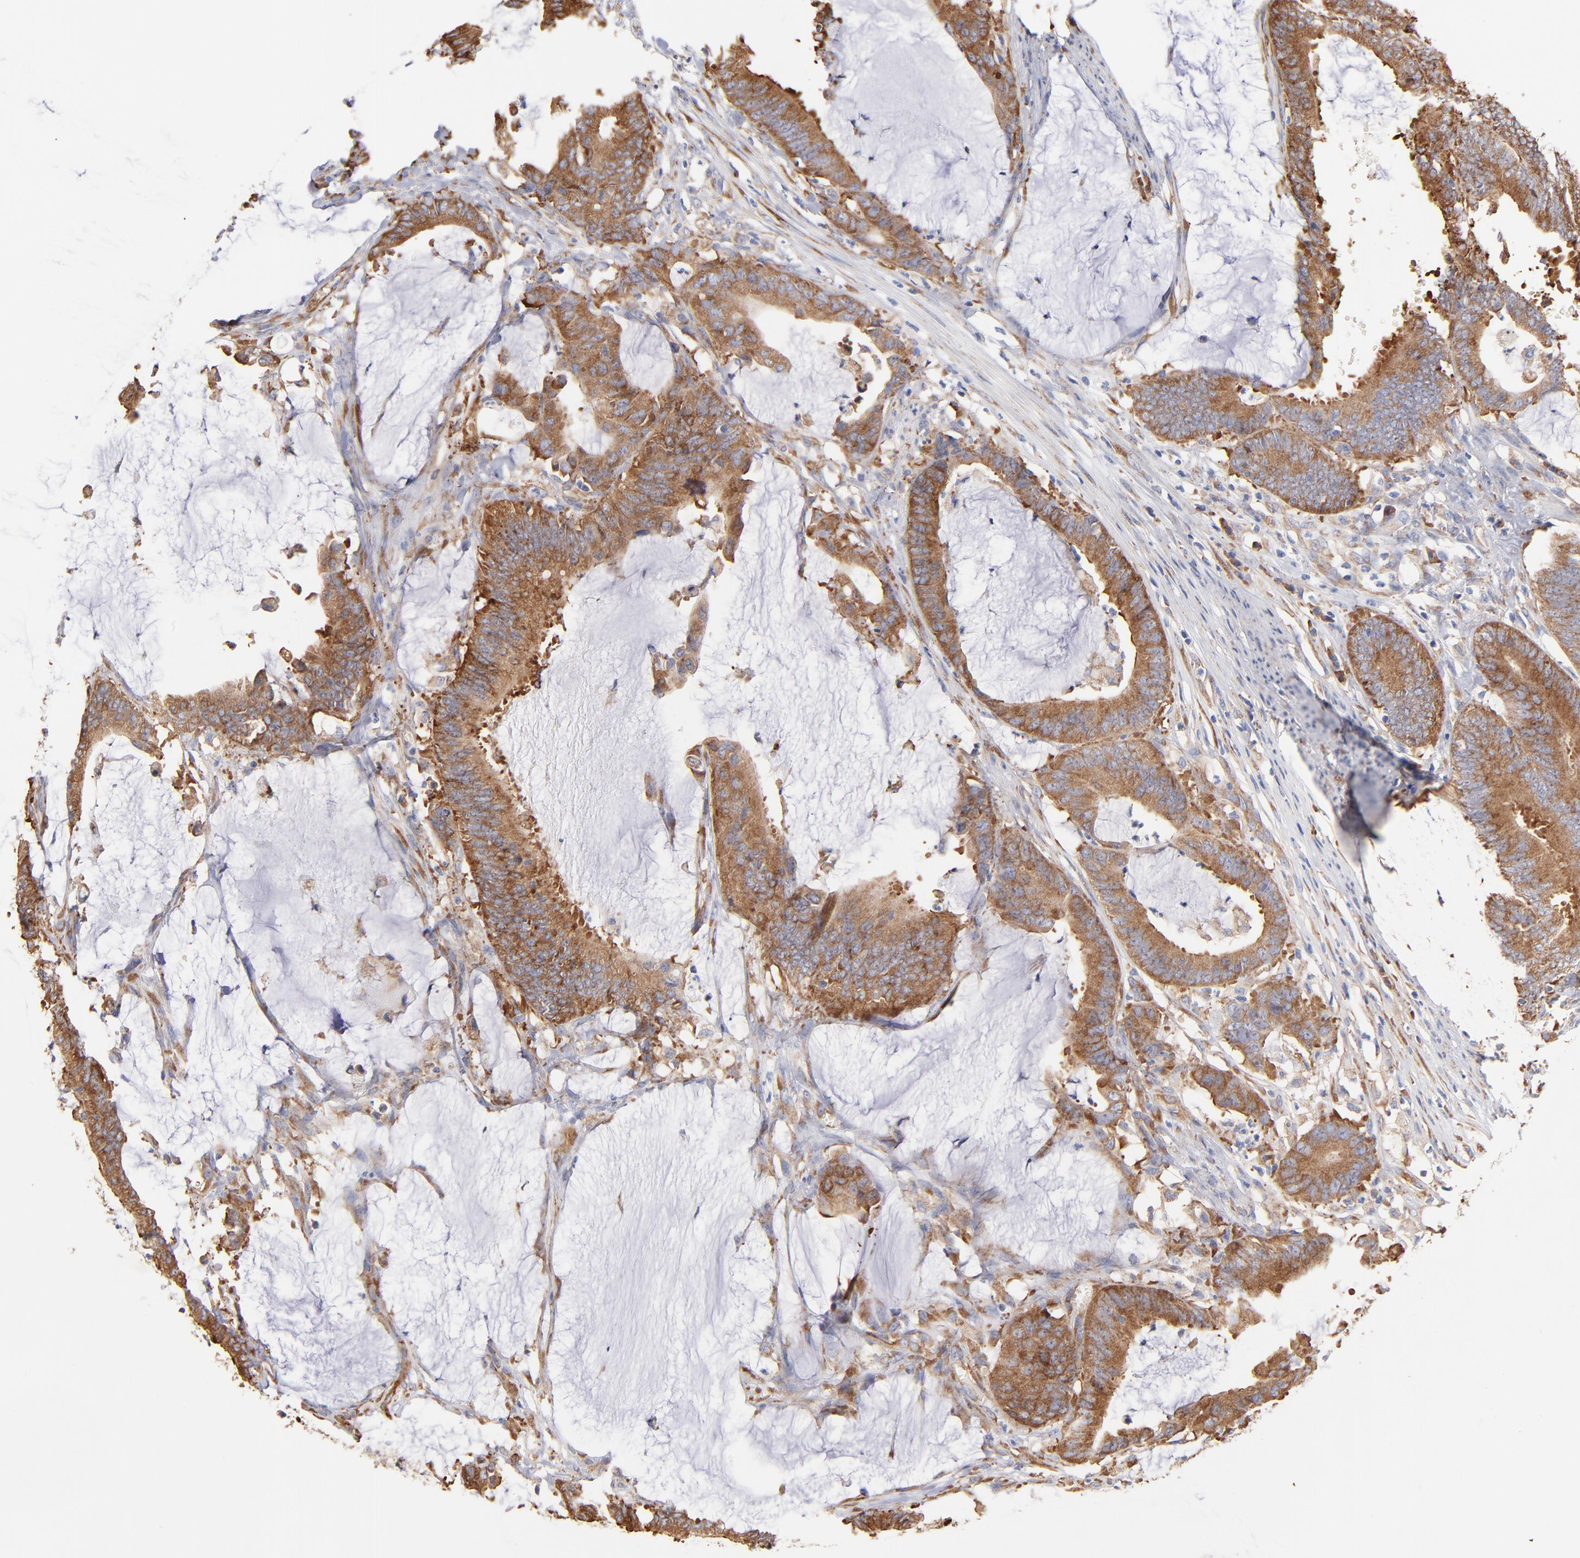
{"staining": {"intensity": "moderate", "quantity": ">75%", "location": "cytoplasmic/membranous"}, "tissue": "colorectal cancer", "cell_type": "Tumor cells", "image_type": "cancer", "snomed": [{"axis": "morphology", "description": "Adenocarcinoma, NOS"}, {"axis": "topography", "description": "Rectum"}], "caption": "Colorectal adenocarcinoma tissue demonstrates moderate cytoplasmic/membranous positivity in approximately >75% of tumor cells (DAB (3,3'-diaminobenzidine) IHC with brightfield microscopy, high magnification).", "gene": "RPL9", "patient": {"sex": "female", "age": 66}}